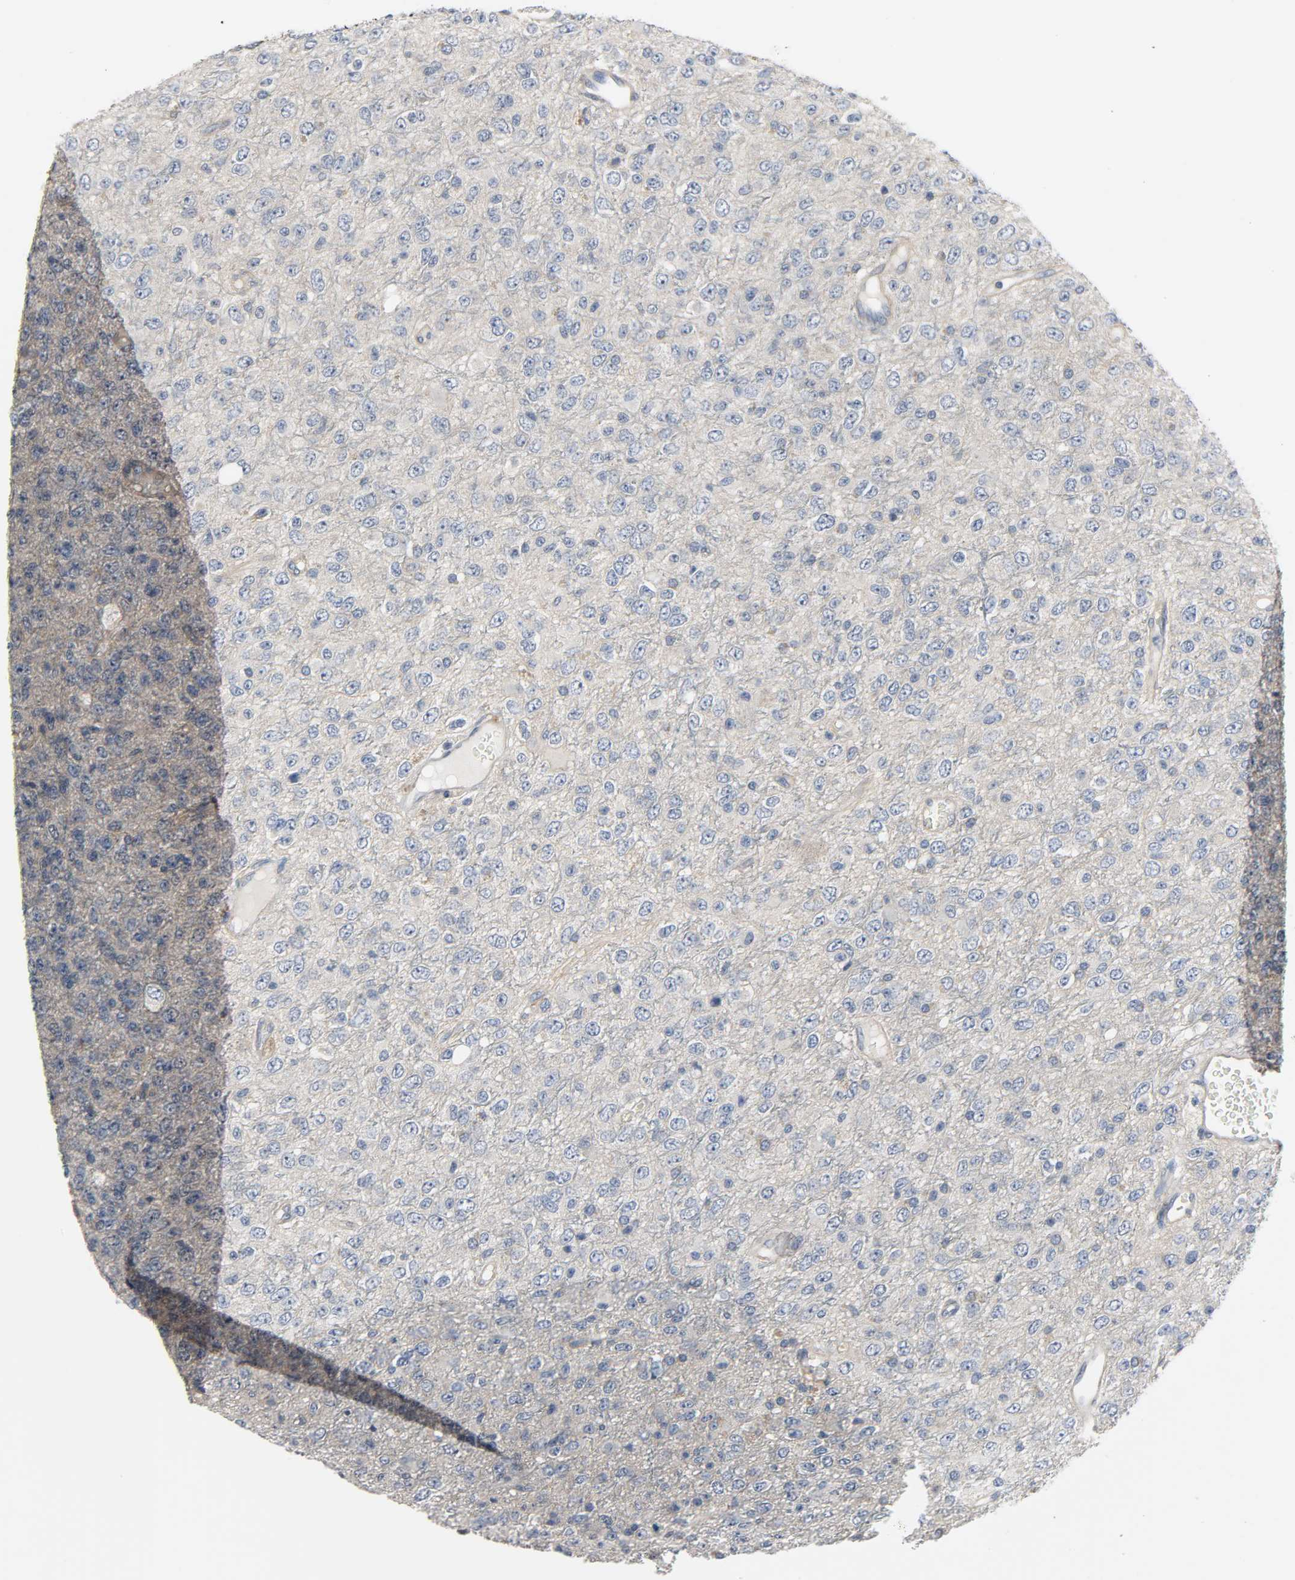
{"staining": {"intensity": "negative", "quantity": "none", "location": "none"}, "tissue": "glioma", "cell_type": "Tumor cells", "image_type": "cancer", "snomed": [{"axis": "morphology", "description": "Glioma, malignant, High grade"}, {"axis": "topography", "description": "pancreas cauda"}], "caption": "IHC image of glioma stained for a protein (brown), which displays no expression in tumor cells.", "gene": "LIMCH1", "patient": {"sex": "male", "age": 60}}